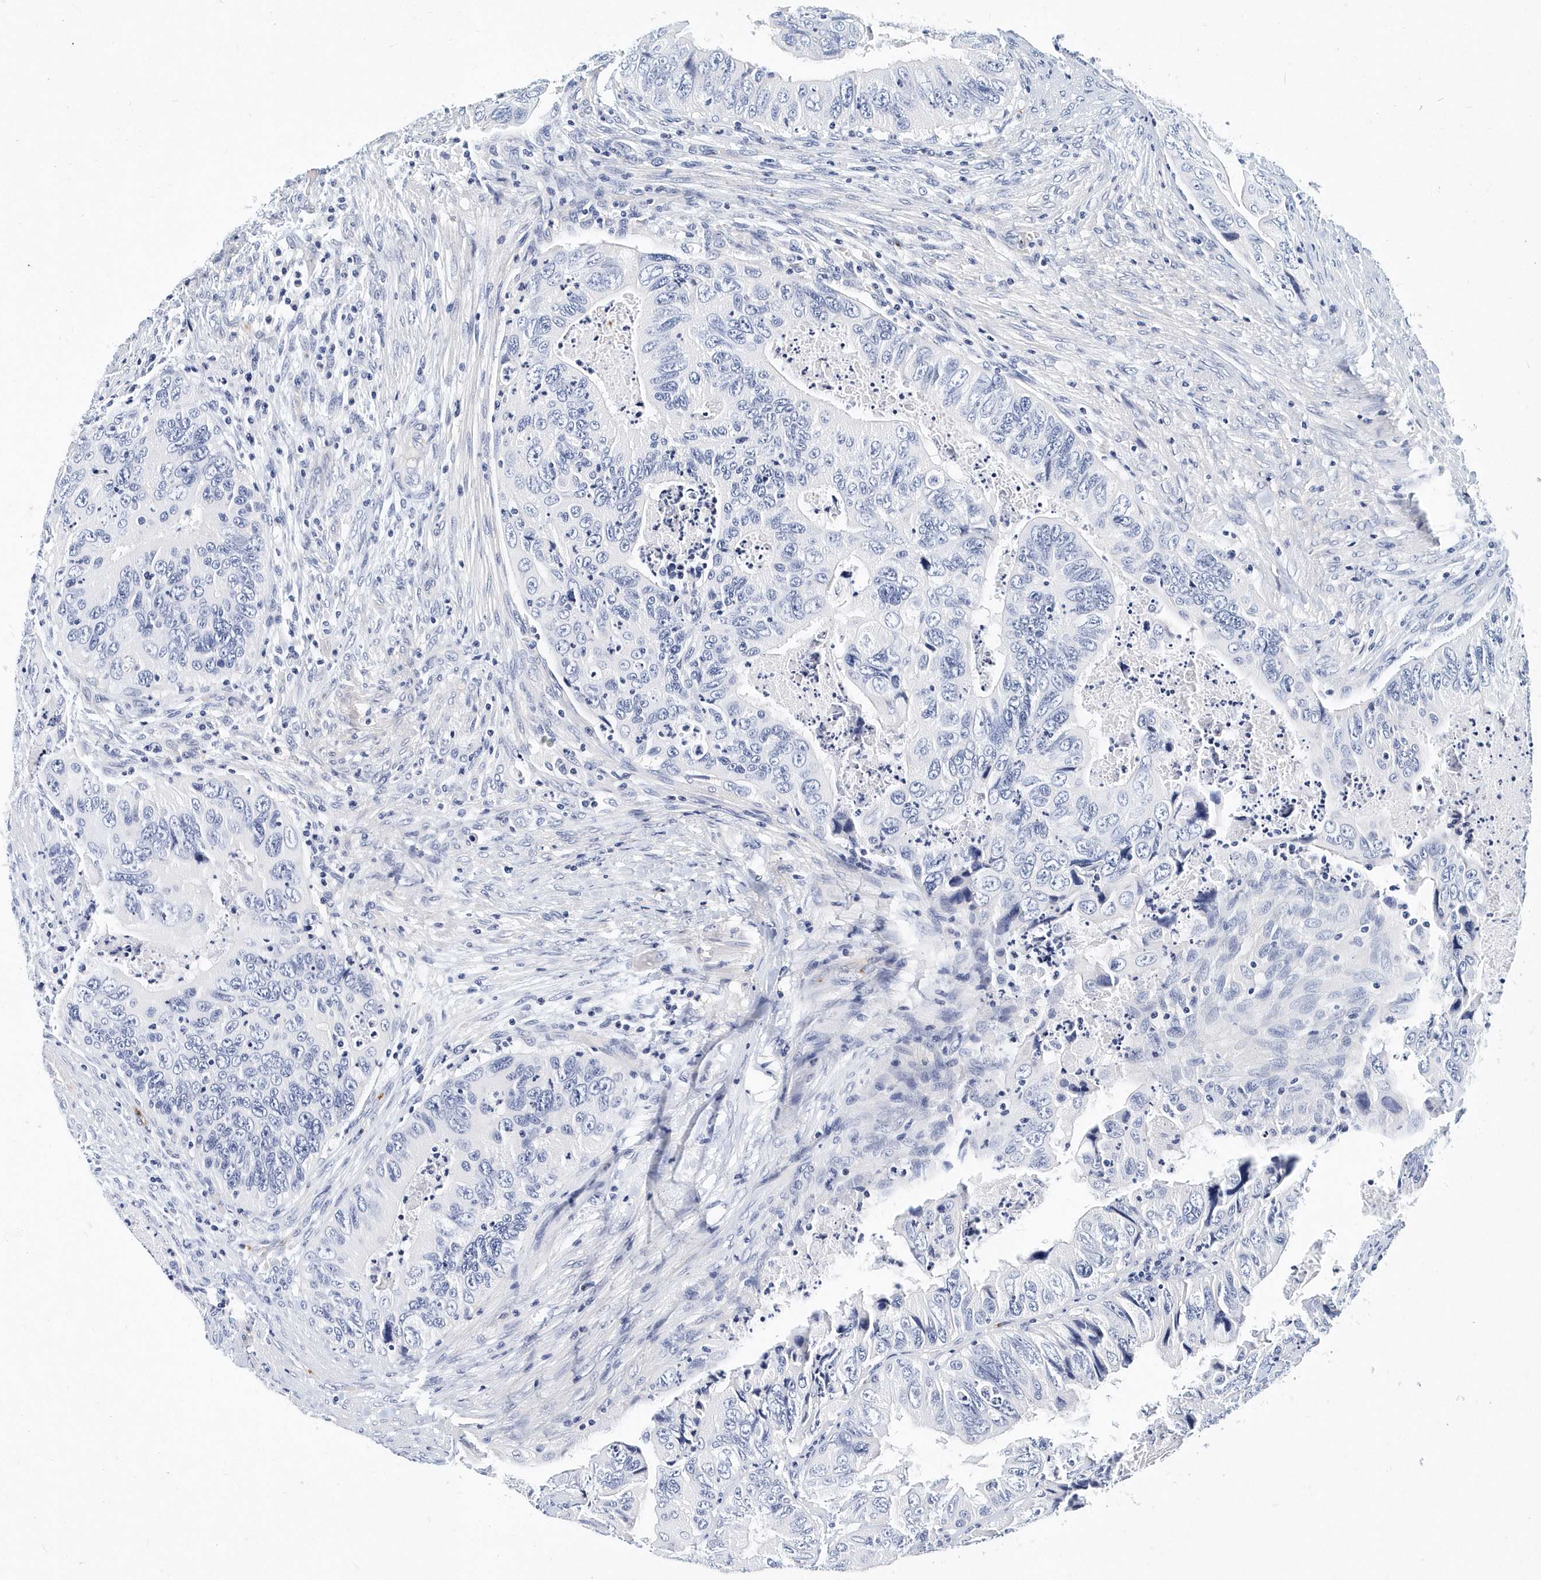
{"staining": {"intensity": "negative", "quantity": "none", "location": "none"}, "tissue": "colorectal cancer", "cell_type": "Tumor cells", "image_type": "cancer", "snomed": [{"axis": "morphology", "description": "Adenocarcinoma, NOS"}, {"axis": "topography", "description": "Rectum"}], "caption": "The photomicrograph reveals no staining of tumor cells in adenocarcinoma (colorectal).", "gene": "ITGA2B", "patient": {"sex": "male", "age": 63}}